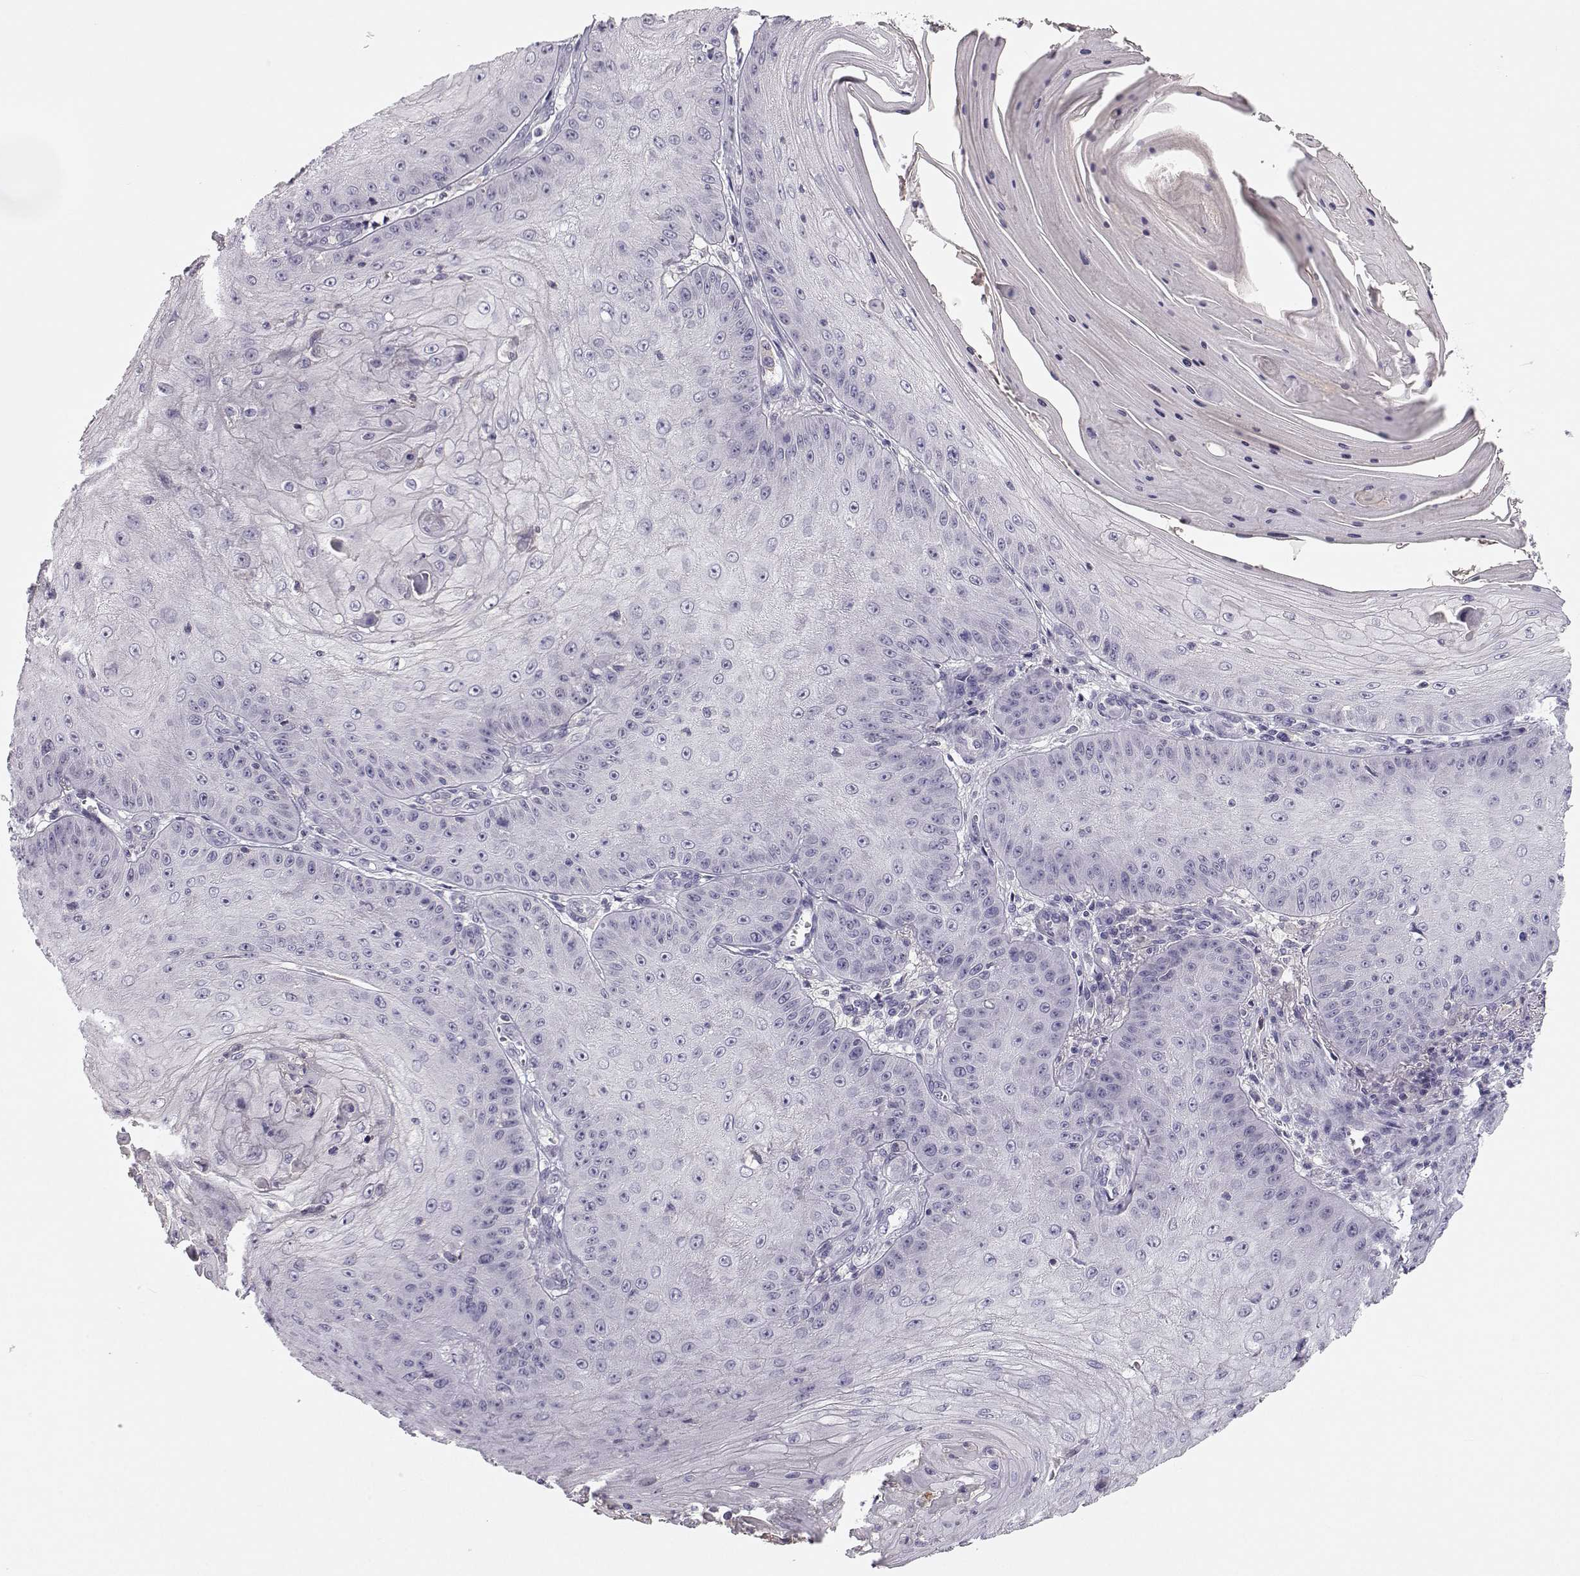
{"staining": {"intensity": "negative", "quantity": "none", "location": "none"}, "tissue": "skin cancer", "cell_type": "Tumor cells", "image_type": "cancer", "snomed": [{"axis": "morphology", "description": "Squamous cell carcinoma, NOS"}, {"axis": "topography", "description": "Skin"}], "caption": "This image is of skin cancer (squamous cell carcinoma) stained with IHC to label a protein in brown with the nuclei are counter-stained blue. There is no staining in tumor cells.", "gene": "MROH7", "patient": {"sex": "male", "age": 70}}